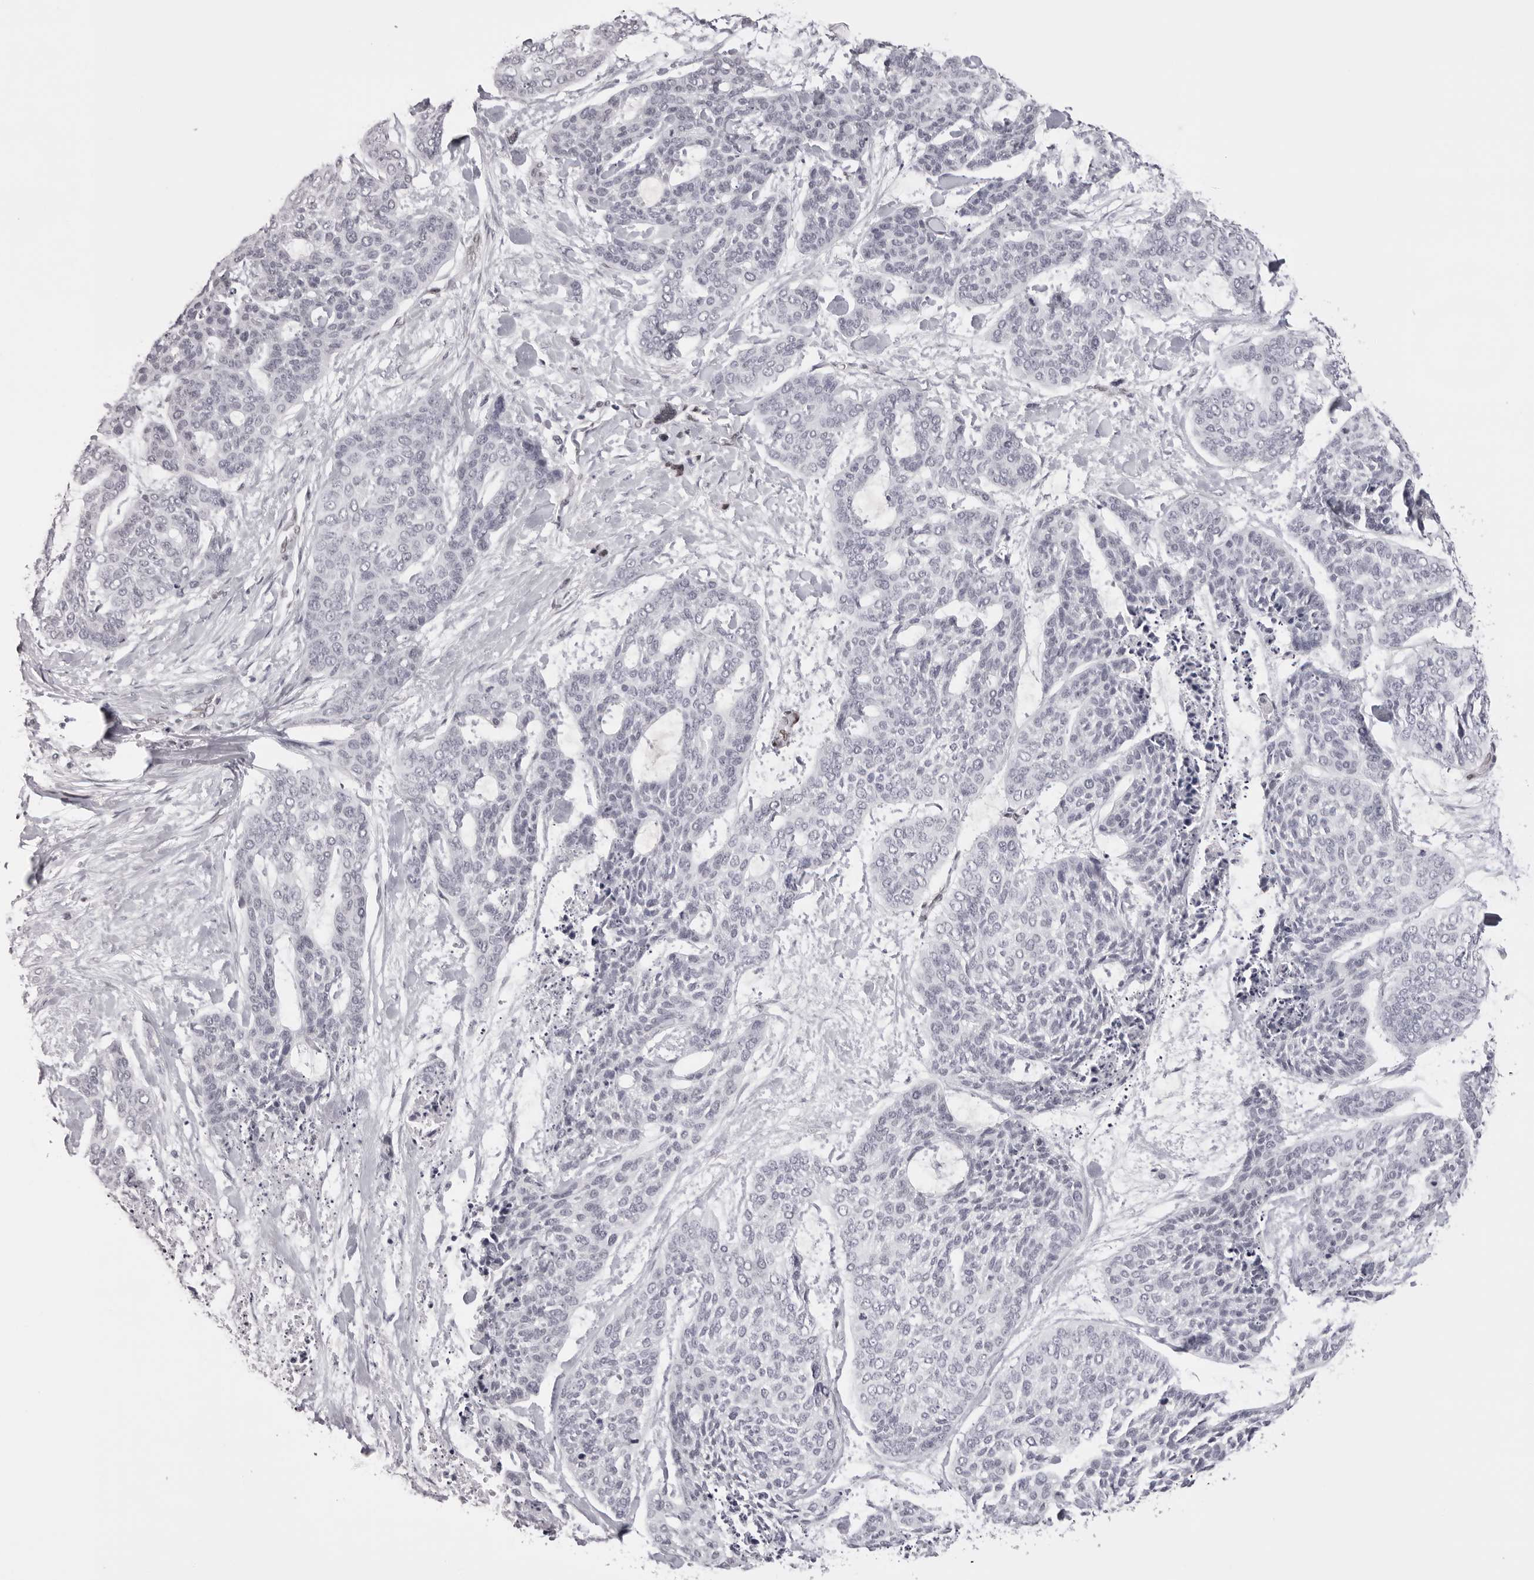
{"staining": {"intensity": "negative", "quantity": "none", "location": "none"}, "tissue": "skin cancer", "cell_type": "Tumor cells", "image_type": "cancer", "snomed": [{"axis": "morphology", "description": "Basal cell carcinoma"}, {"axis": "topography", "description": "Skin"}], "caption": "IHC of human skin cancer exhibits no staining in tumor cells. (IHC, brightfield microscopy, high magnification).", "gene": "MAFK", "patient": {"sex": "female", "age": 64}}